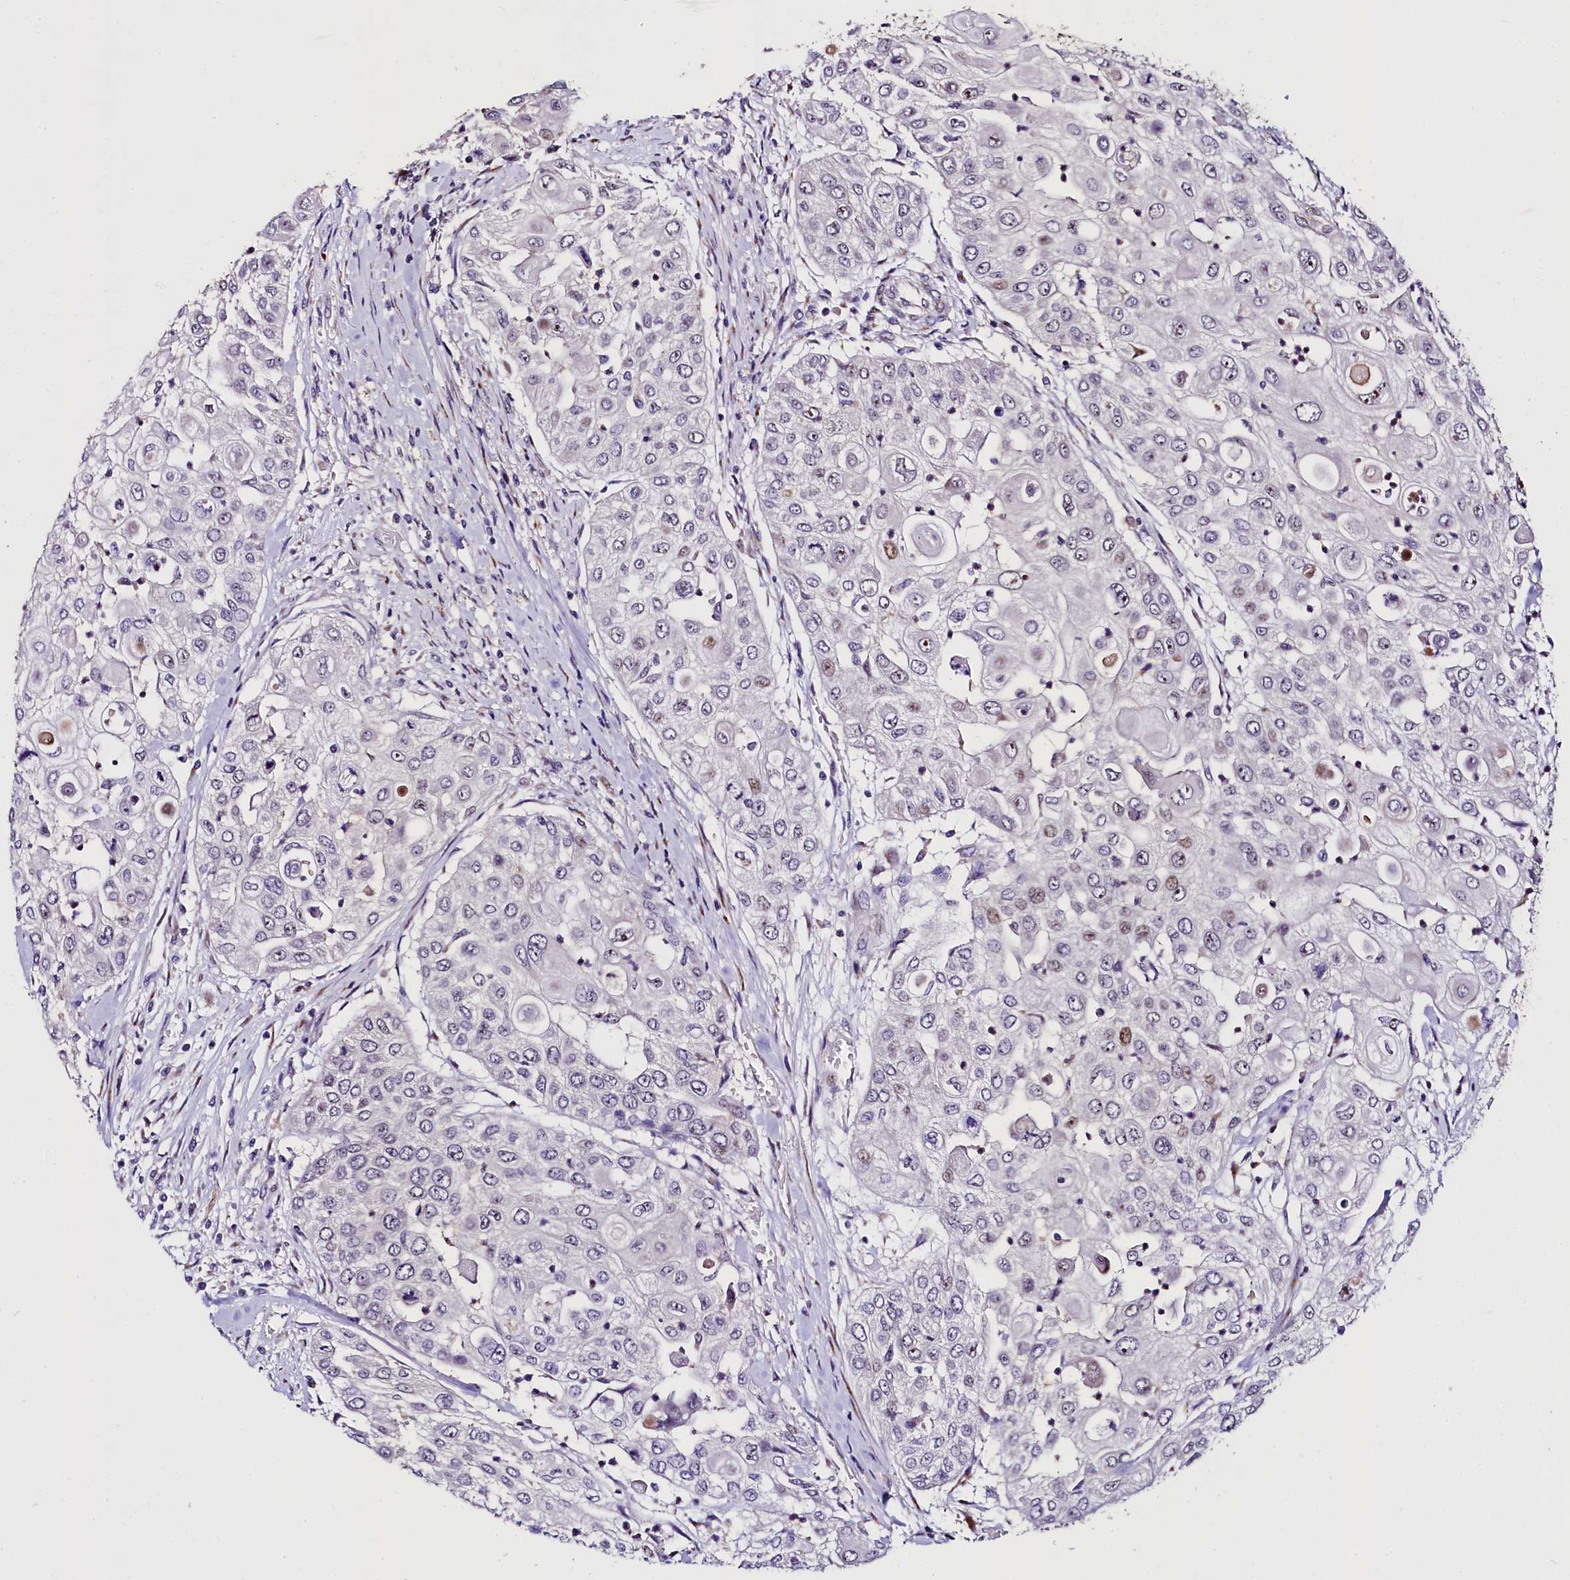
{"staining": {"intensity": "weak", "quantity": "<25%", "location": "nuclear"}, "tissue": "urothelial cancer", "cell_type": "Tumor cells", "image_type": "cancer", "snomed": [{"axis": "morphology", "description": "Urothelial carcinoma, High grade"}, {"axis": "topography", "description": "Urinary bladder"}], "caption": "High power microscopy image of an immunohistochemistry image of urothelial cancer, revealing no significant expression in tumor cells.", "gene": "TRMT112", "patient": {"sex": "female", "age": 79}}